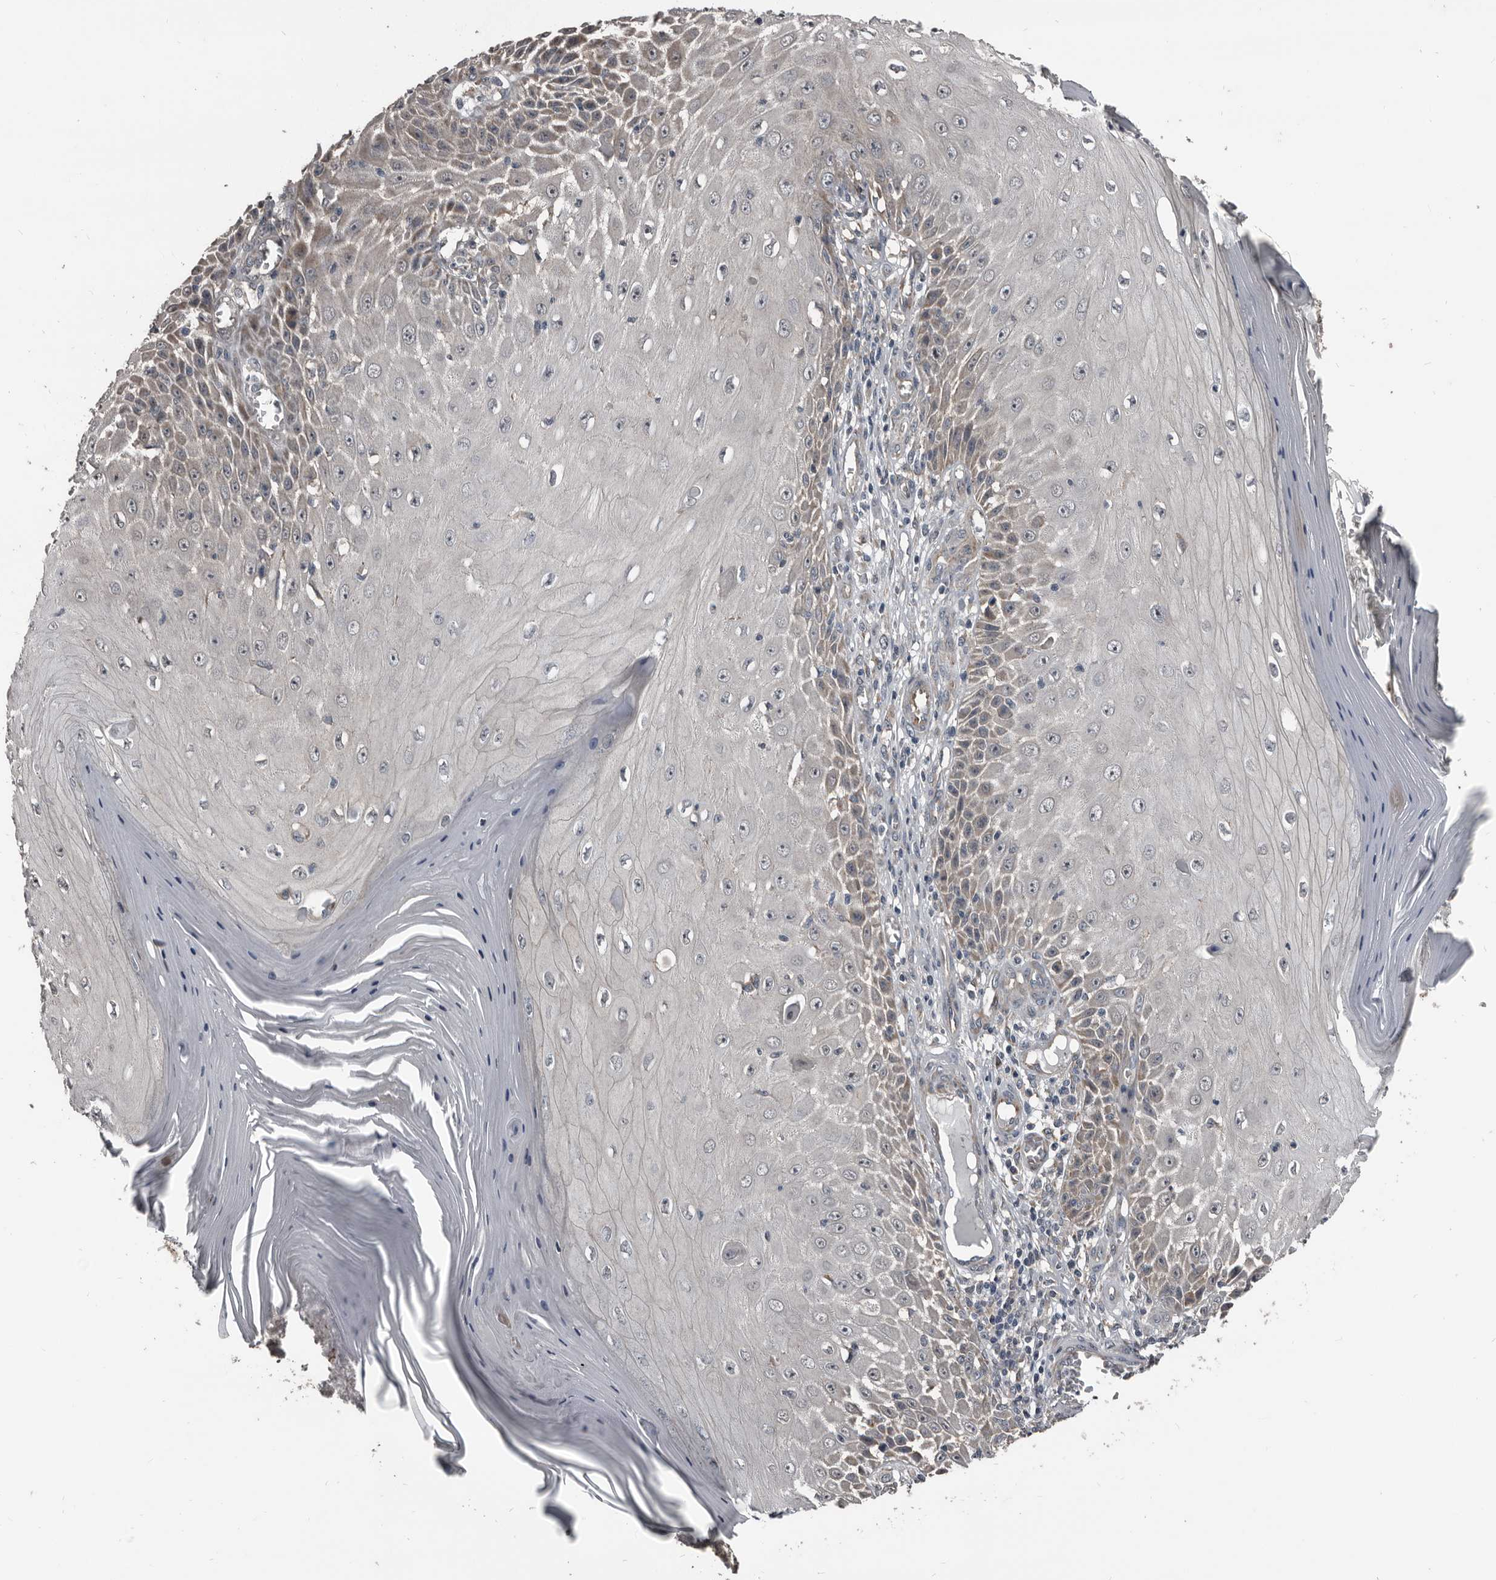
{"staining": {"intensity": "weak", "quantity": "<25%", "location": "cytoplasmic/membranous"}, "tissue": "skin cancer", "cell_type": "Tumor cells", "image_type": "cancer", "snomed": [{"axis": "morphology", "description": "Squamous cell carcinoma, NOS"}, {"axis": "topography", "description": "Skin"}], "caption": "The image demonstrates no significant staining in tumor cells of skin squamous cell carcinoma.", "gene": "DHPS", "patient": {"sex": "female", "age": 73}}